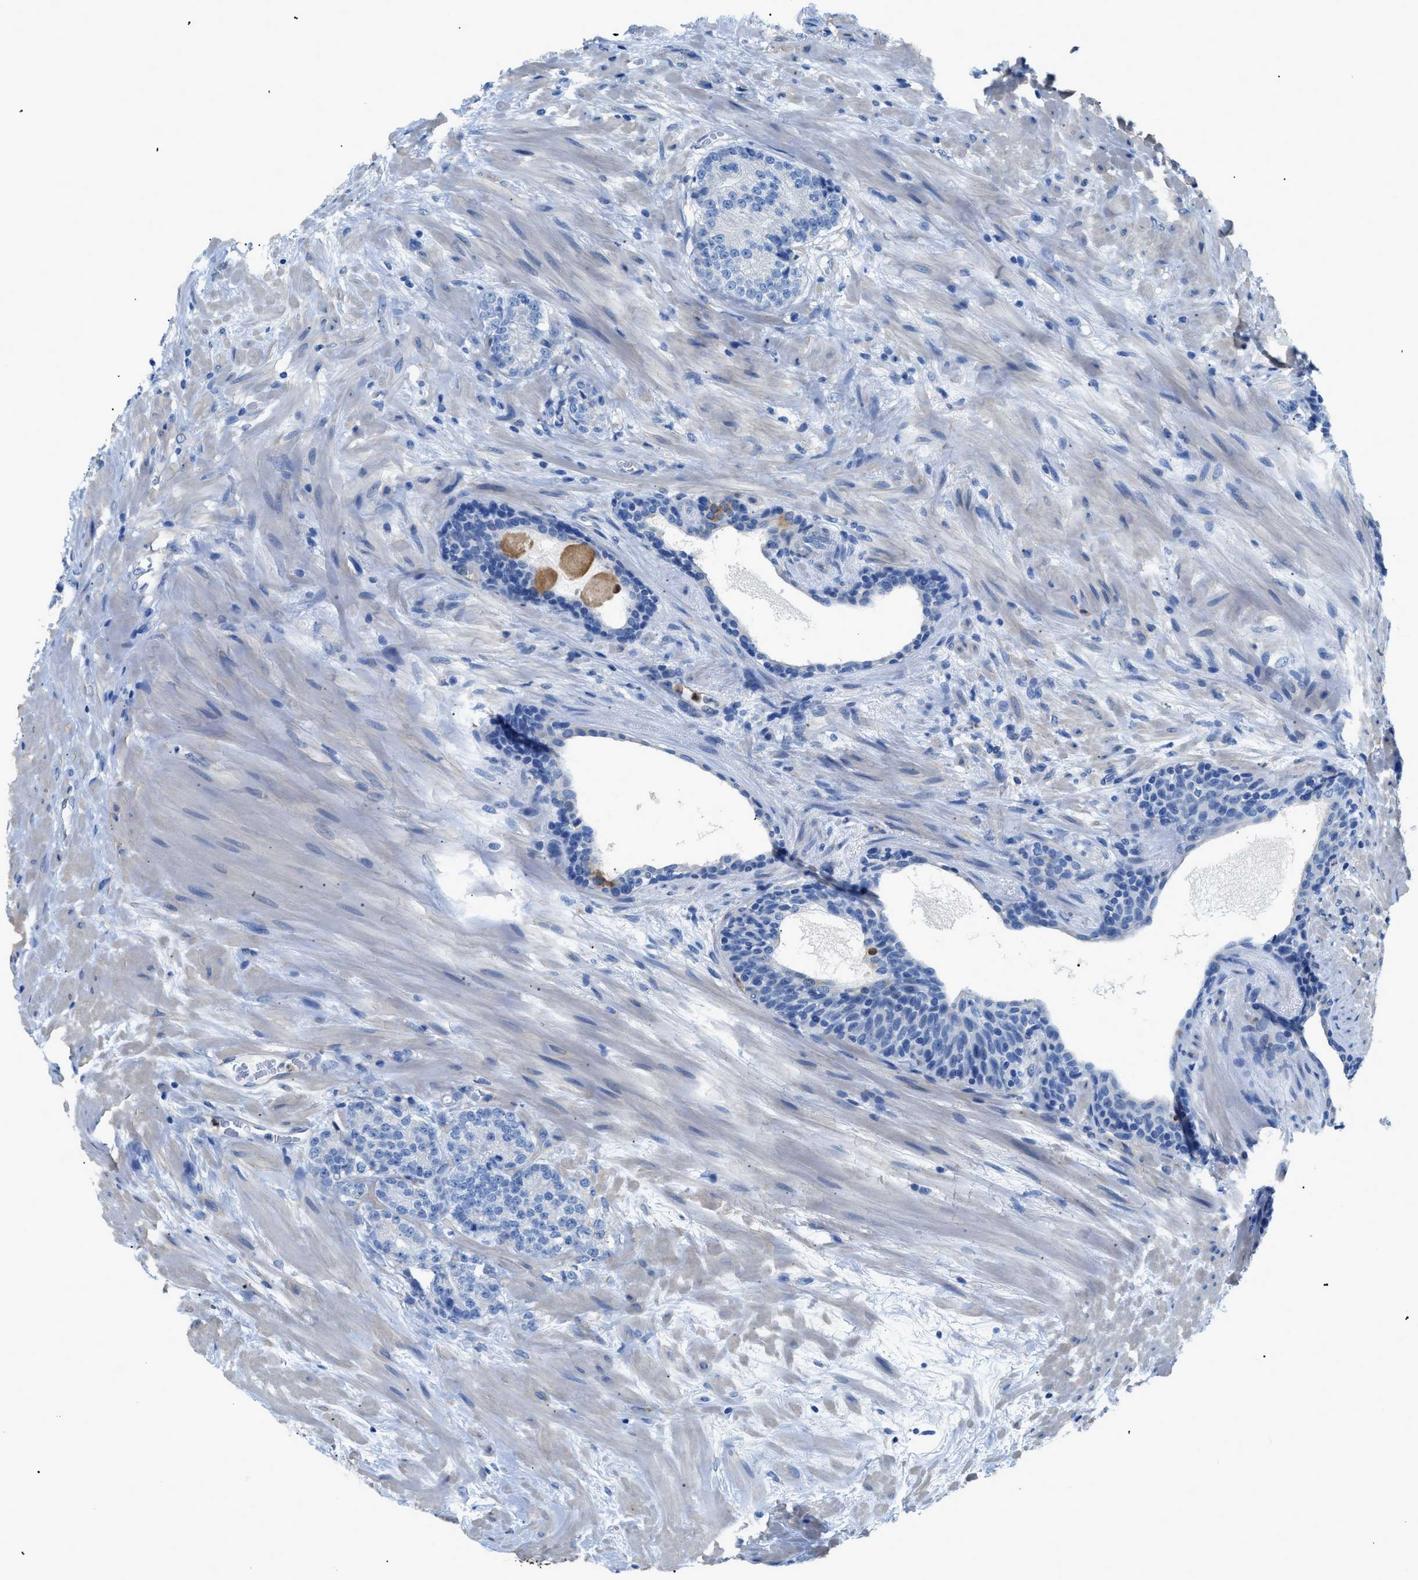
{"staining": {"intensity": "negative", "quantity": "none", "location": "none"}, "tissue": "prostate cancer", "cell_type": "Tumor cells", "image_type": "cancer", "snomed": [{"axis": "morphology", "description": "Adenocarcinoma, High grade"}, {"axis": "topography", "description": "Prostate"}], "caption": "An image of human prostate high-grade adenocarcinoma is negative for staining in tumor cells.", "gene": "ITPR1", "patient": {"sex": "male", "age": 61}}